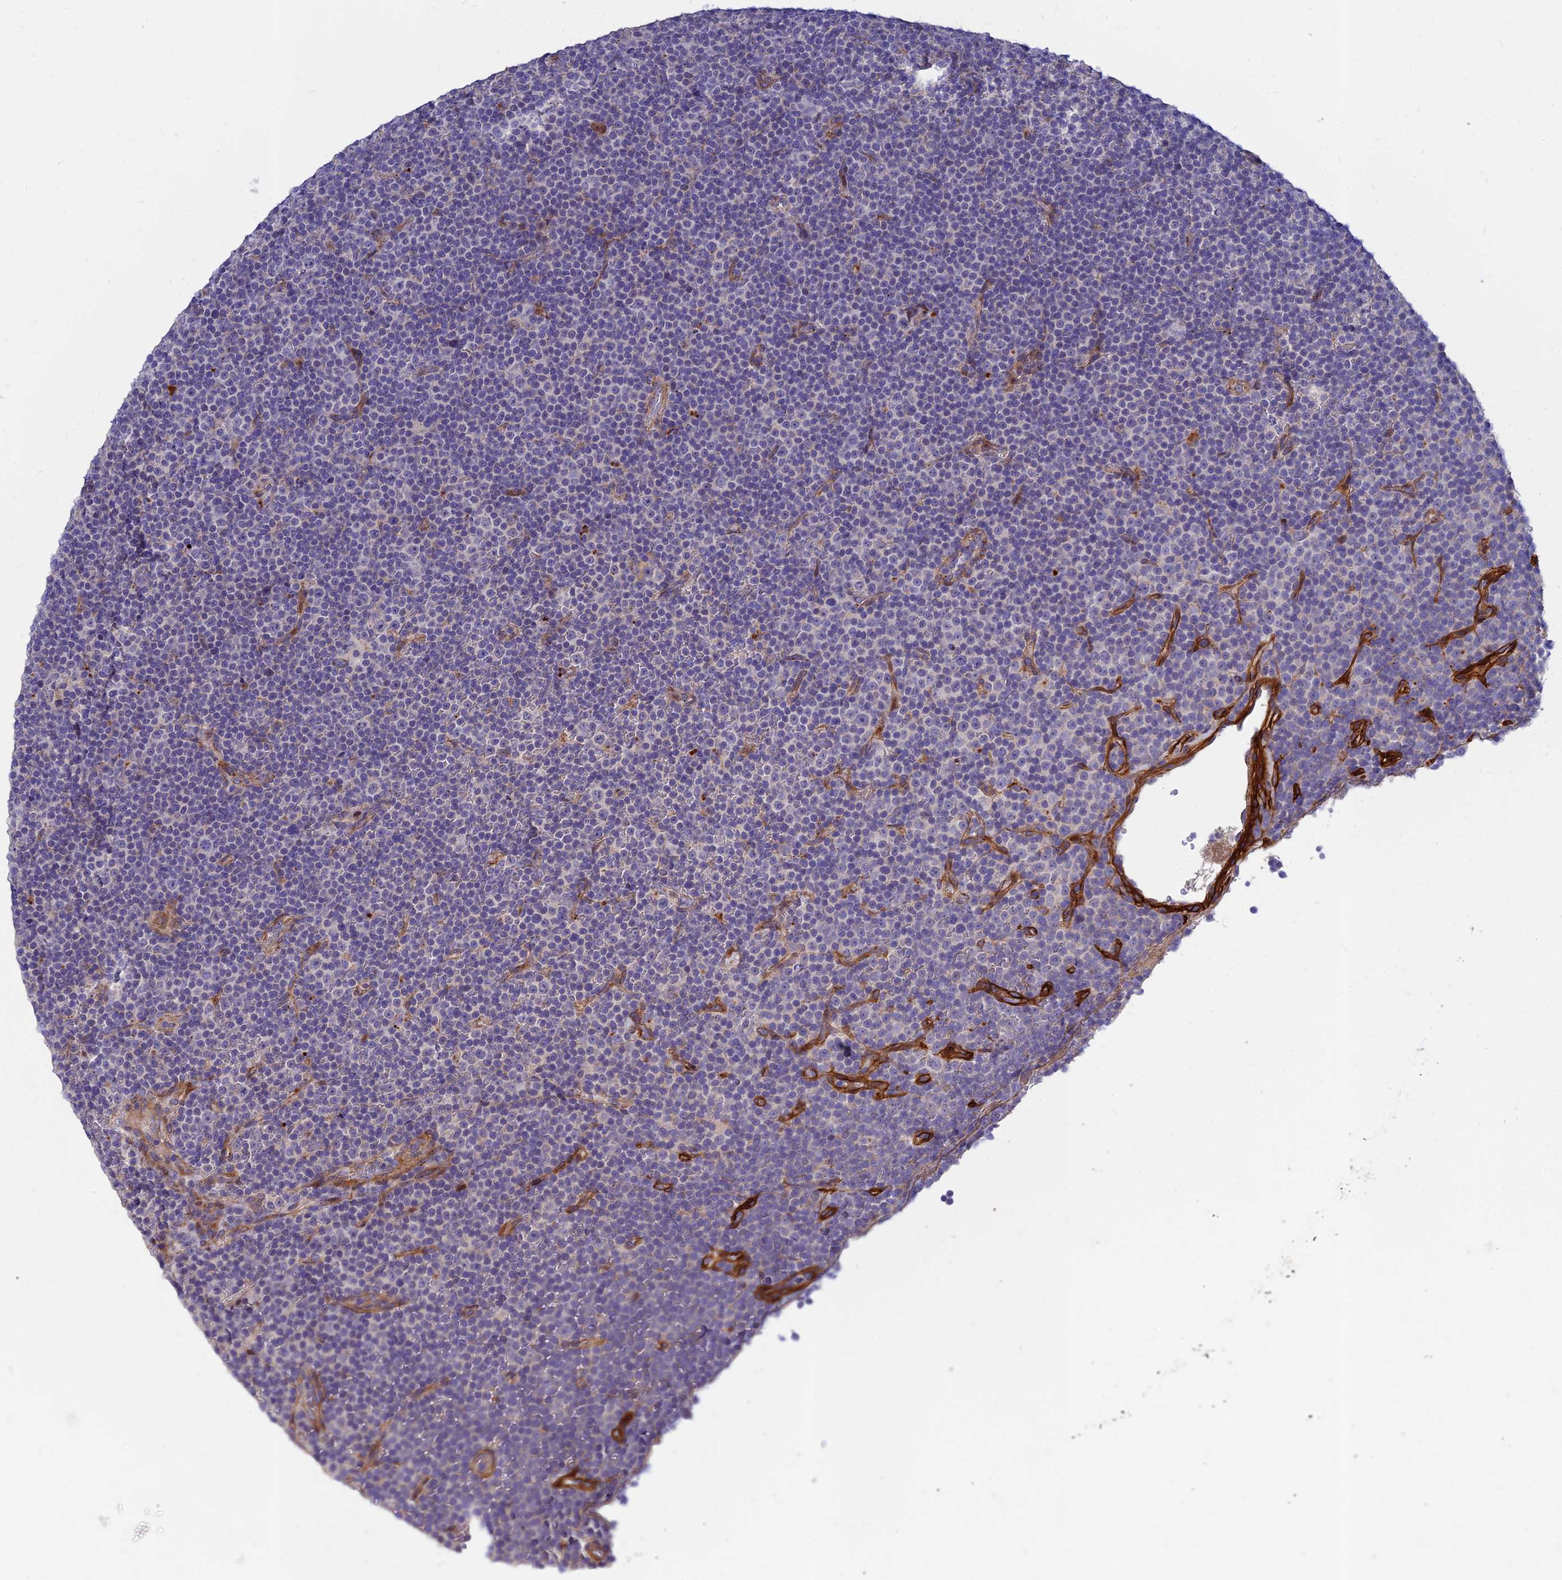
{"staining": {"intensity": "negative", "quantity": "none", "location": "none"}, "tissue": "lymphoma", "cell_type": "Tumor cells", "image_type": "cancer", "snomed": [{"axis": "morphology", "description": "Malignant lymphoma, non-Hodgkin's type, Low grade"}, {"axis": "topography", "description": "Lymph node"}], "caption": "IHC histopathology image of human lymphoma stained for a protein (brown), which shows no staining in tumor cells.", "gene": "MRPL35", "patient": {"sex": "female", "age": 67}}